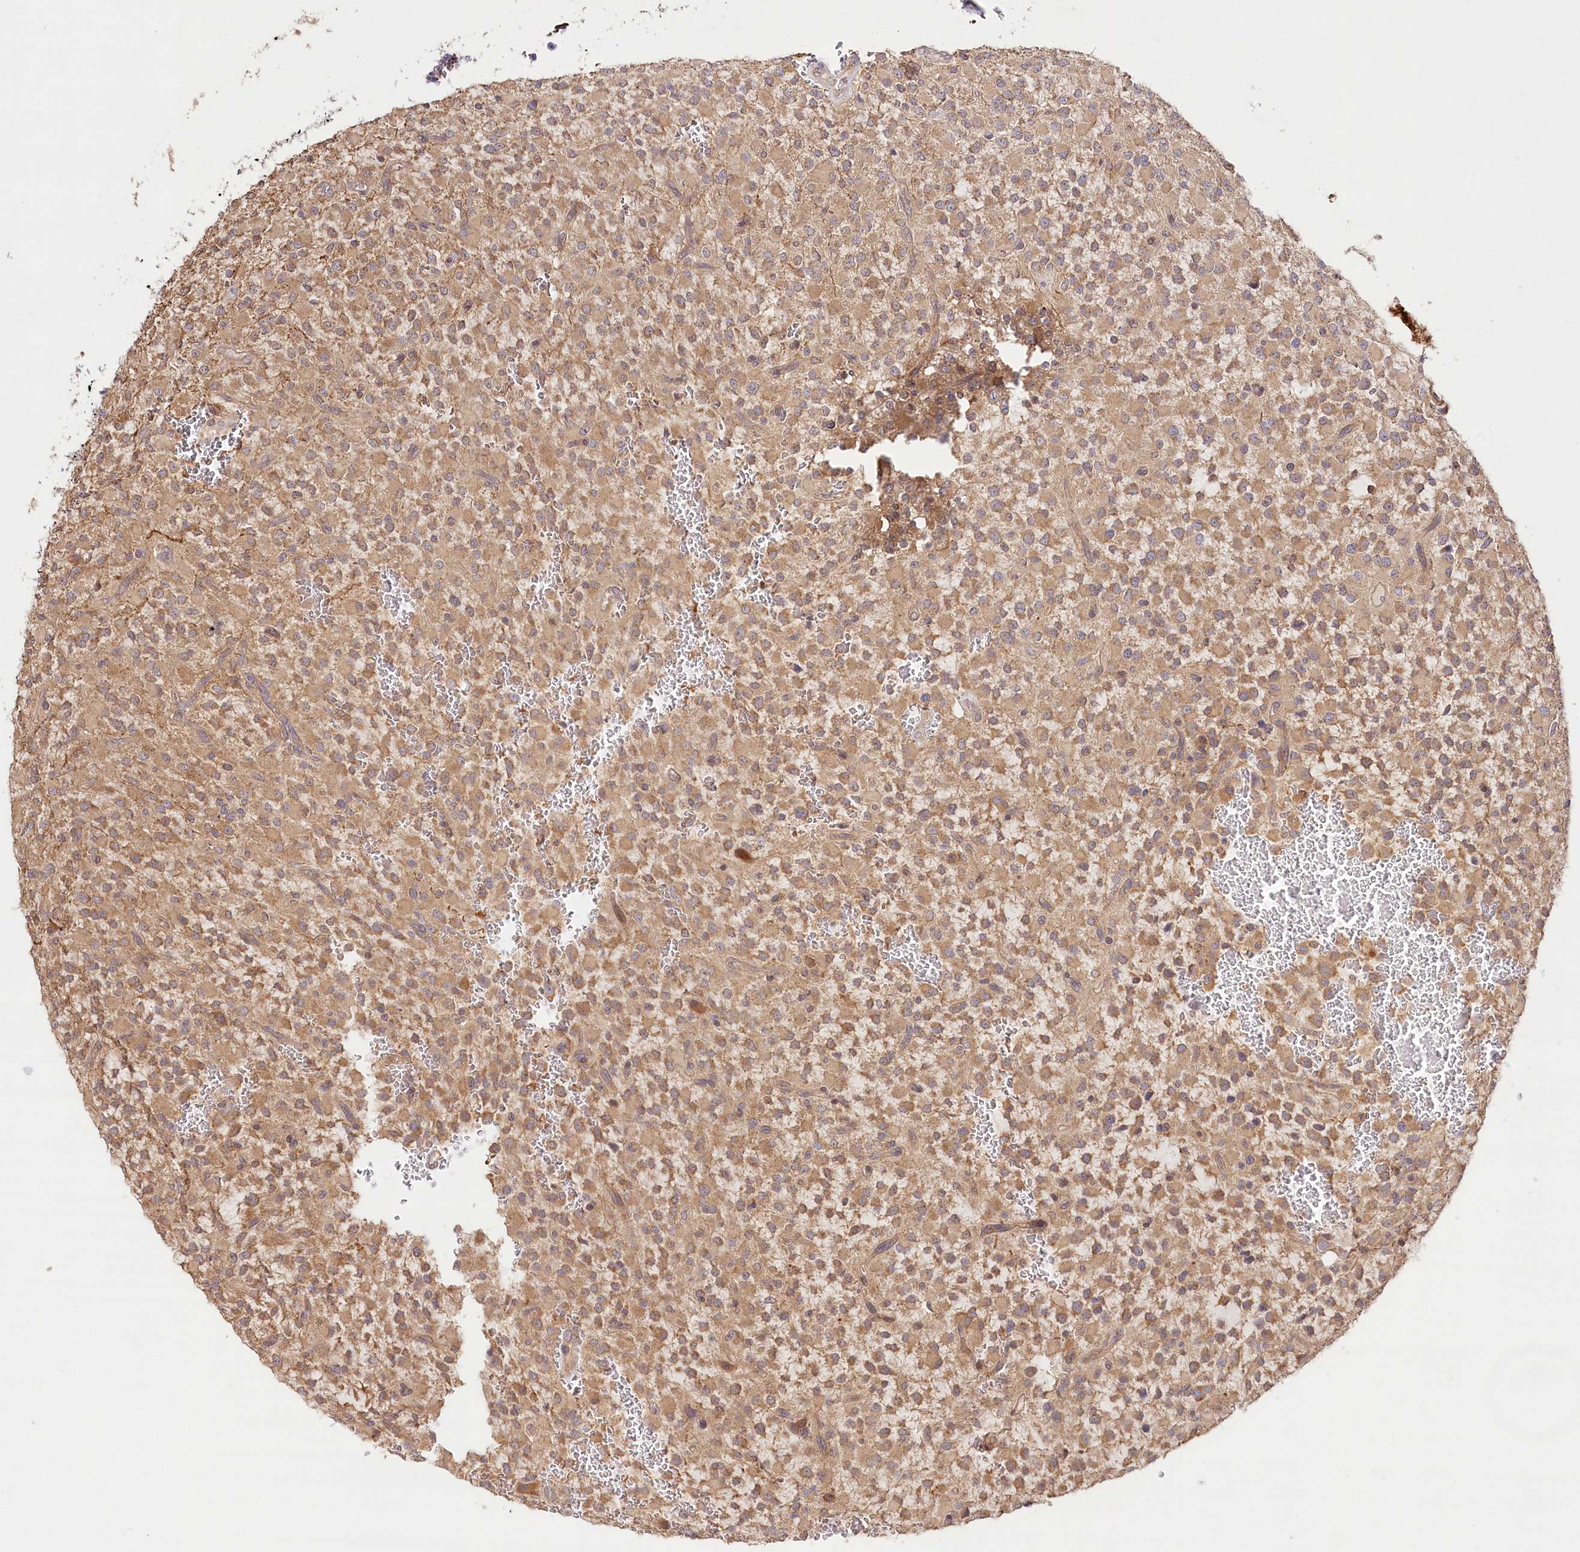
{"staining": {"intensity": "moderate", "quantity": ">75%", "location": "cytoplasmic/membranous"}, "tissue": "glioma", "cell_type": "Tumor cells", "image_type": "cancer", "snomed": [{"axis": "morphology", "description": "Glioma, malignant, High grade"}, {"axis": "topography", "description": "Brain"}], "caption": "Glioma was stained to show a protein in brown. There is medium levels of moderate cytoplasmic/membranous staining in about >75% of tumor cells.", "gene": "DMXL1", "patient": {"sex": "male", "age": 34}}